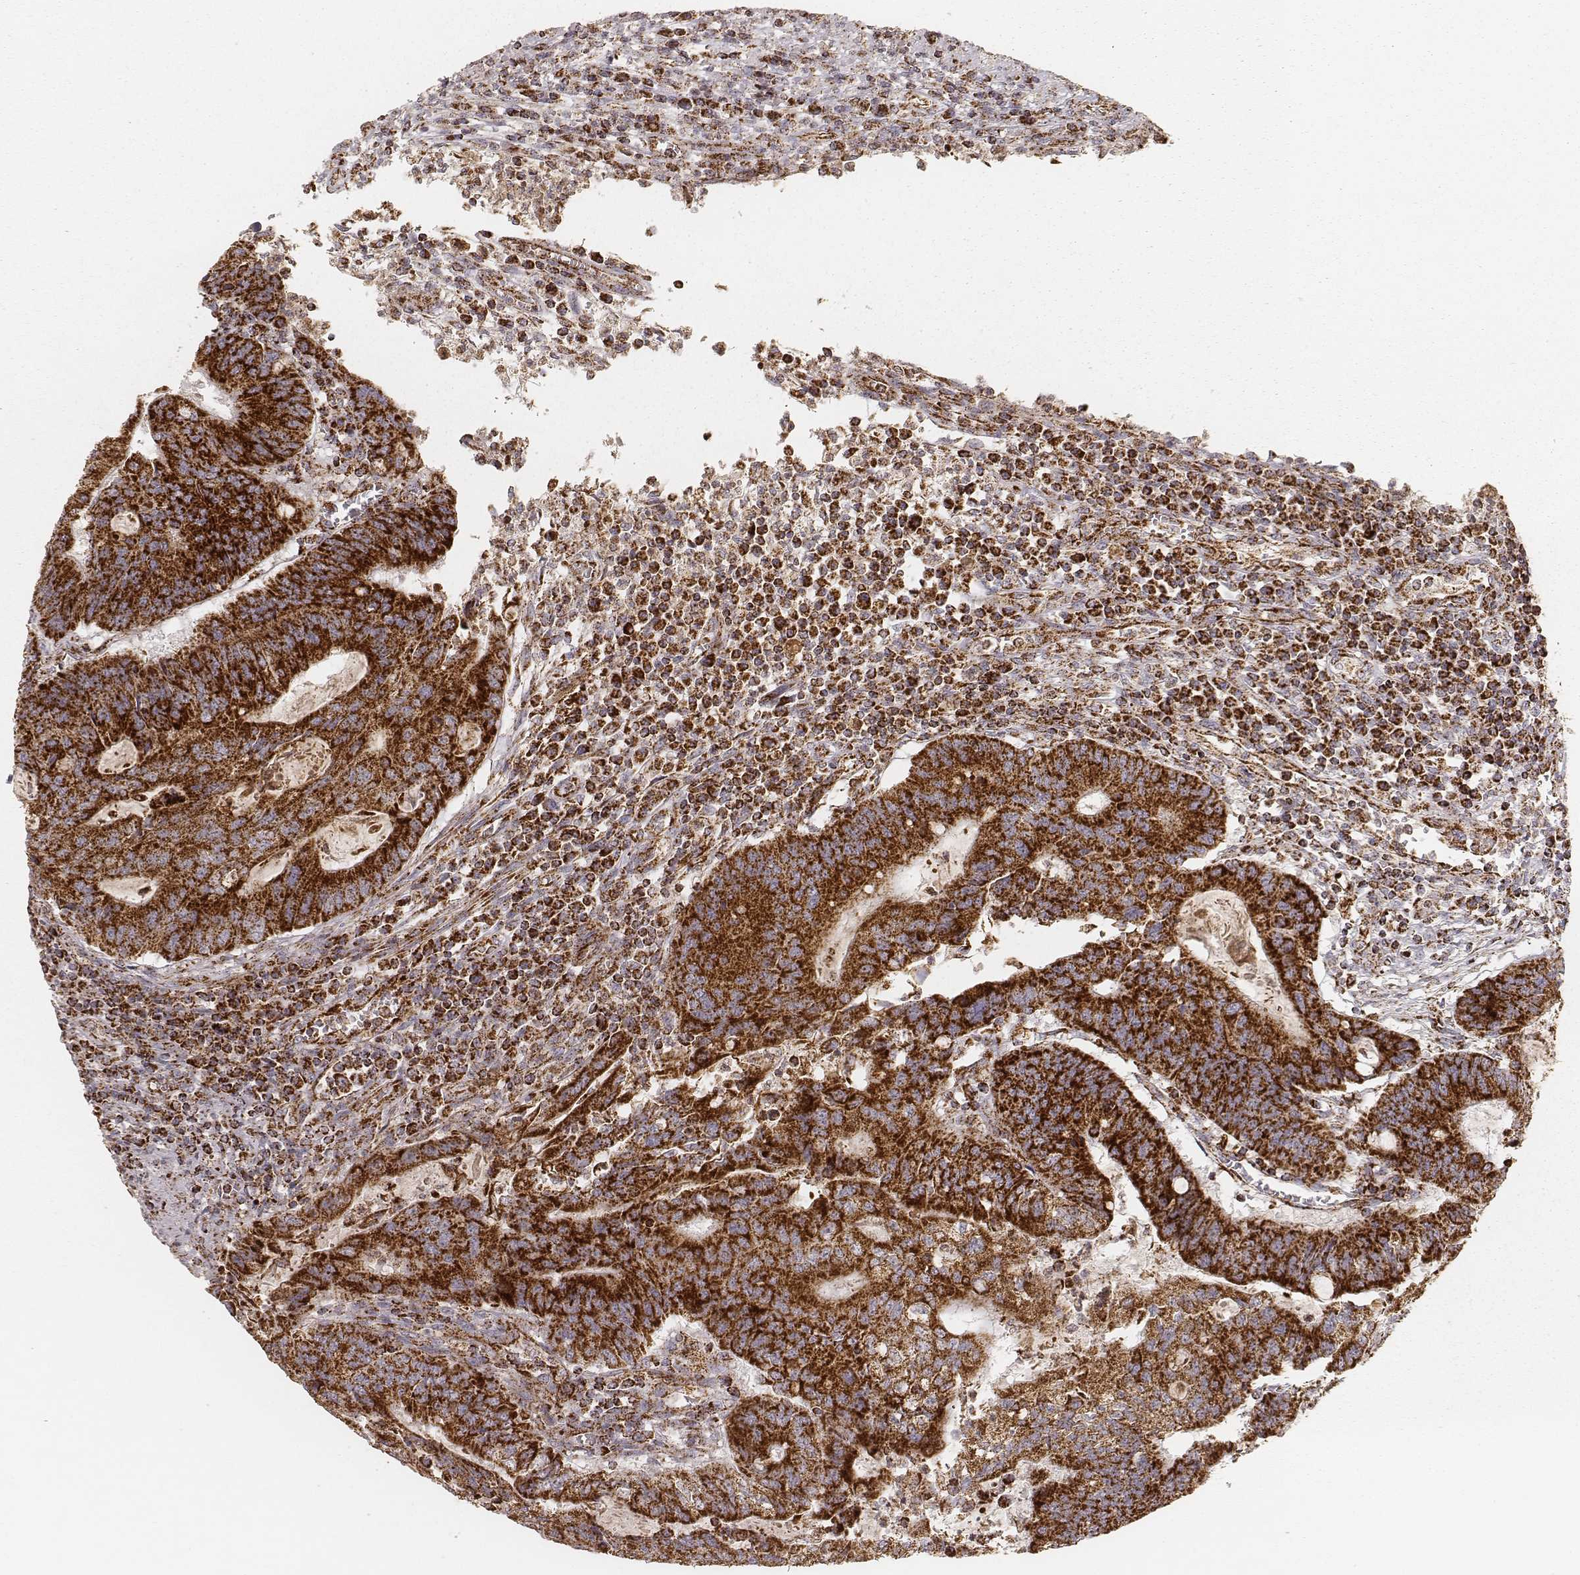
{"staining": {"intensity": "strong", "quantity": ">75%", "location": "cytoplasmic/membranous"}, "tissue": "colorectal cancer", "cell_type": "Tumor cells", "image_type": "cancer", "snomed": [{"axis": "morphology", "description": "Adenocarcinoma, NOS"}, {"axis": "topography", "description": "Colon"}], "caption": "IHC micrograph of neoplastic tissue: colorectal cancer (adenocarcinoma) stained using IHC displays high levels of strong protein expression localized specifically in the cytoplasmic/membranous of tumor cells, appearing as a cytoplasmic/membranous brown color.", "gene": "CS", "patient": {"sex": "male", "age": 67}}